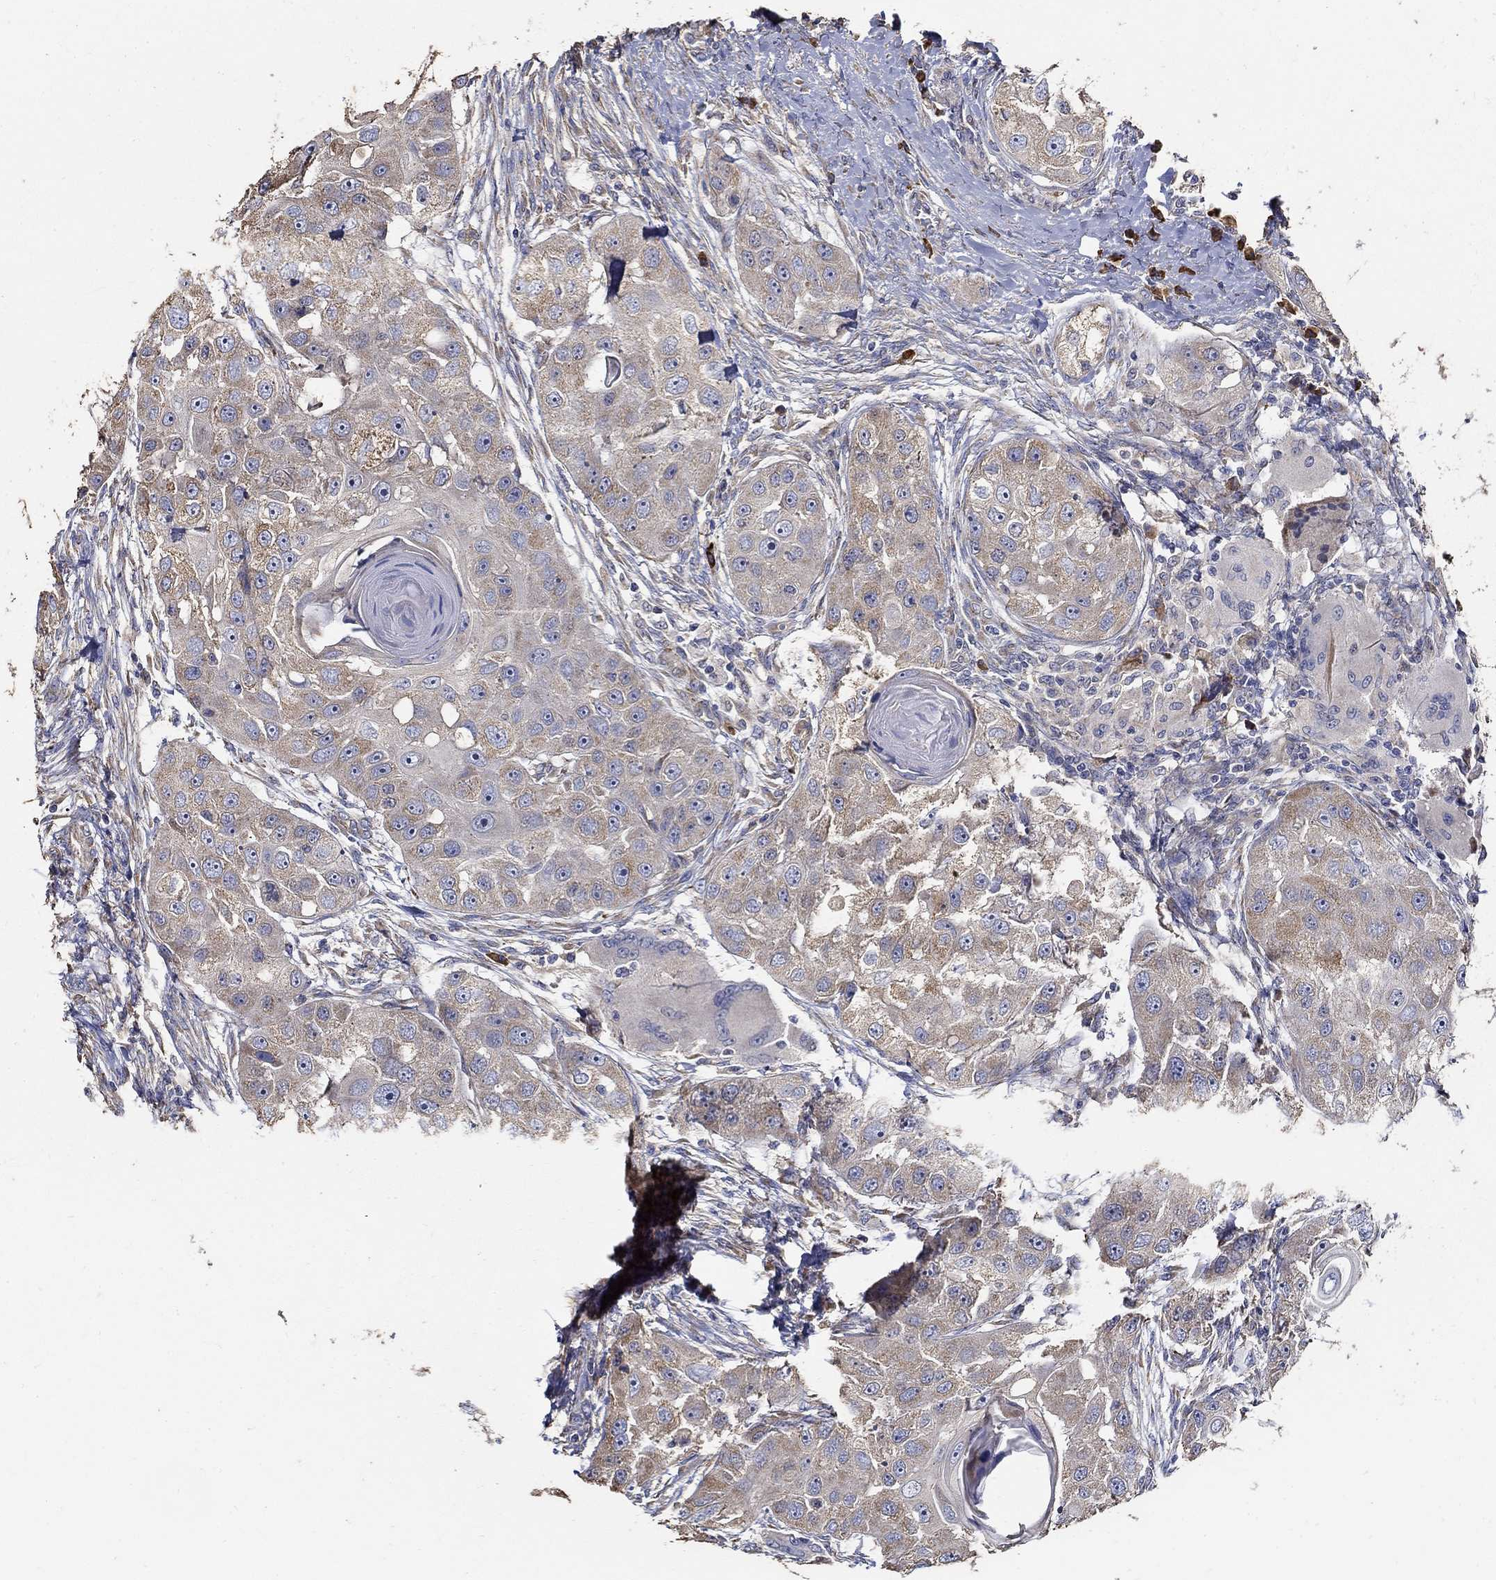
{"staining": {"intensity": "weak", "quantity": ">75%", "location": "cytoplasmic/membranous"}, "tissue": "head and neck cancer", "cell_type": "Tumor cells", "image_type": "cancer", "snomed": [{"axis": "morphology", "description": "Squamous cell carcinoma, NOS"}, {"axis": "topography", "description": "Head-Neck"}], "caption": "IHC of human head and neck cancer (squamous cell carcinoma) reveals low levels of weak cytoplasmic/membranous positivity in approximately >75% of tumor cells. (DAB (3,3'-diaminobenzidine) = brown stain, brightfield microscopy at high magnification).", "gene": "EMILIN3", "patient": {"sex": "male", "age": 51}}